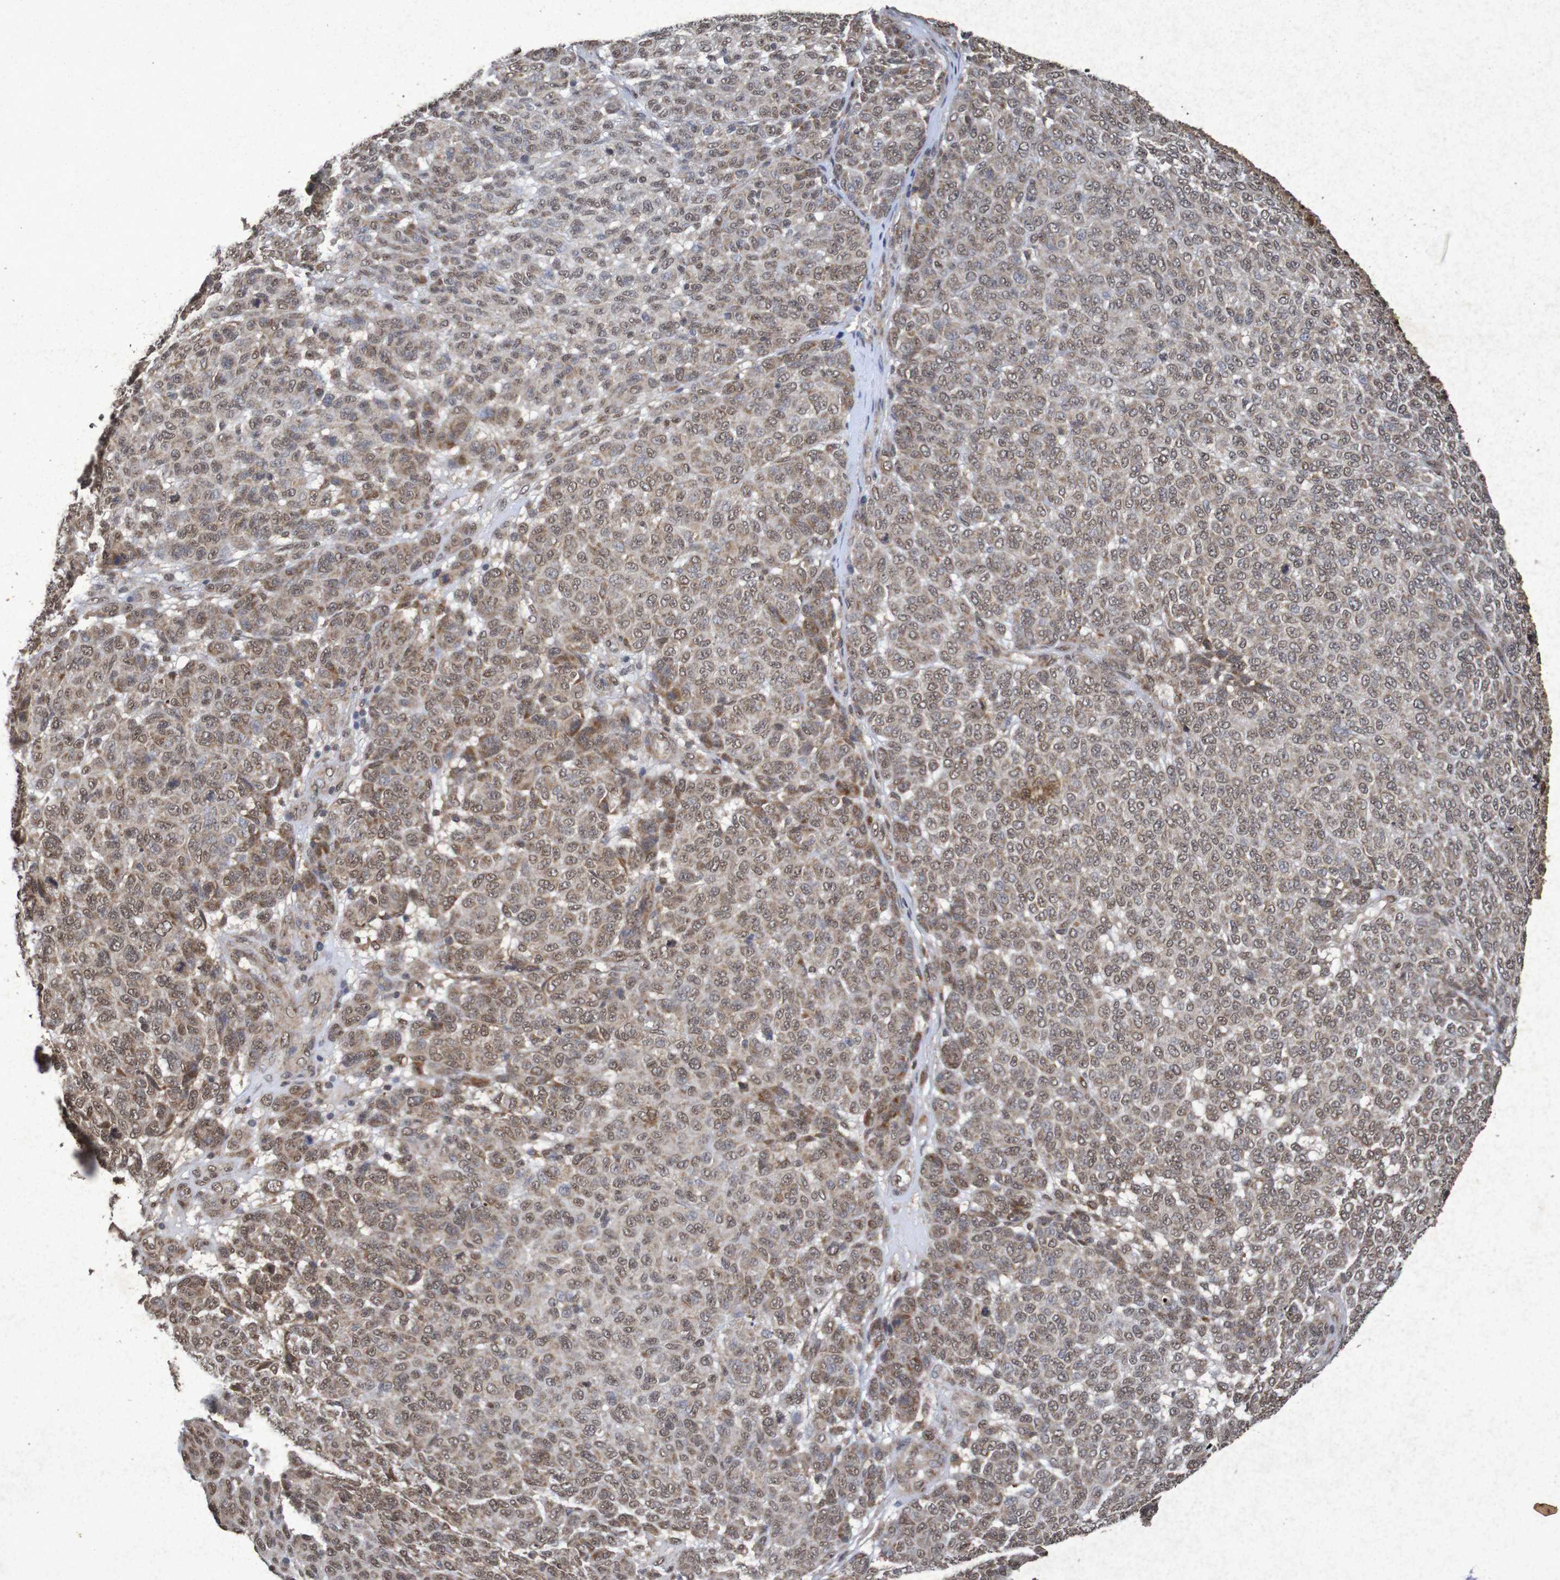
{"staining": {"intensity": "weak", "quantity": ">75%", "location": "cytoplasmic/membranous,nuclear"}, "tissue": "melanoma", "cell_type": "Tumor cells", "image_type": "cancer", "snomed": [{"axis": "morphology", "description": "Malignant melanoma, NOS"}, {"axis": "topography", "description": "Skin"}], "caption": "Tumor cells demonstrate low levels of weak cytoplasmic/membranous and nuclear positivity in approximately >75% of cells in human melanoma.", "gene": "GUCY1A2", "patient": {"sex": "male", "age": 59}}